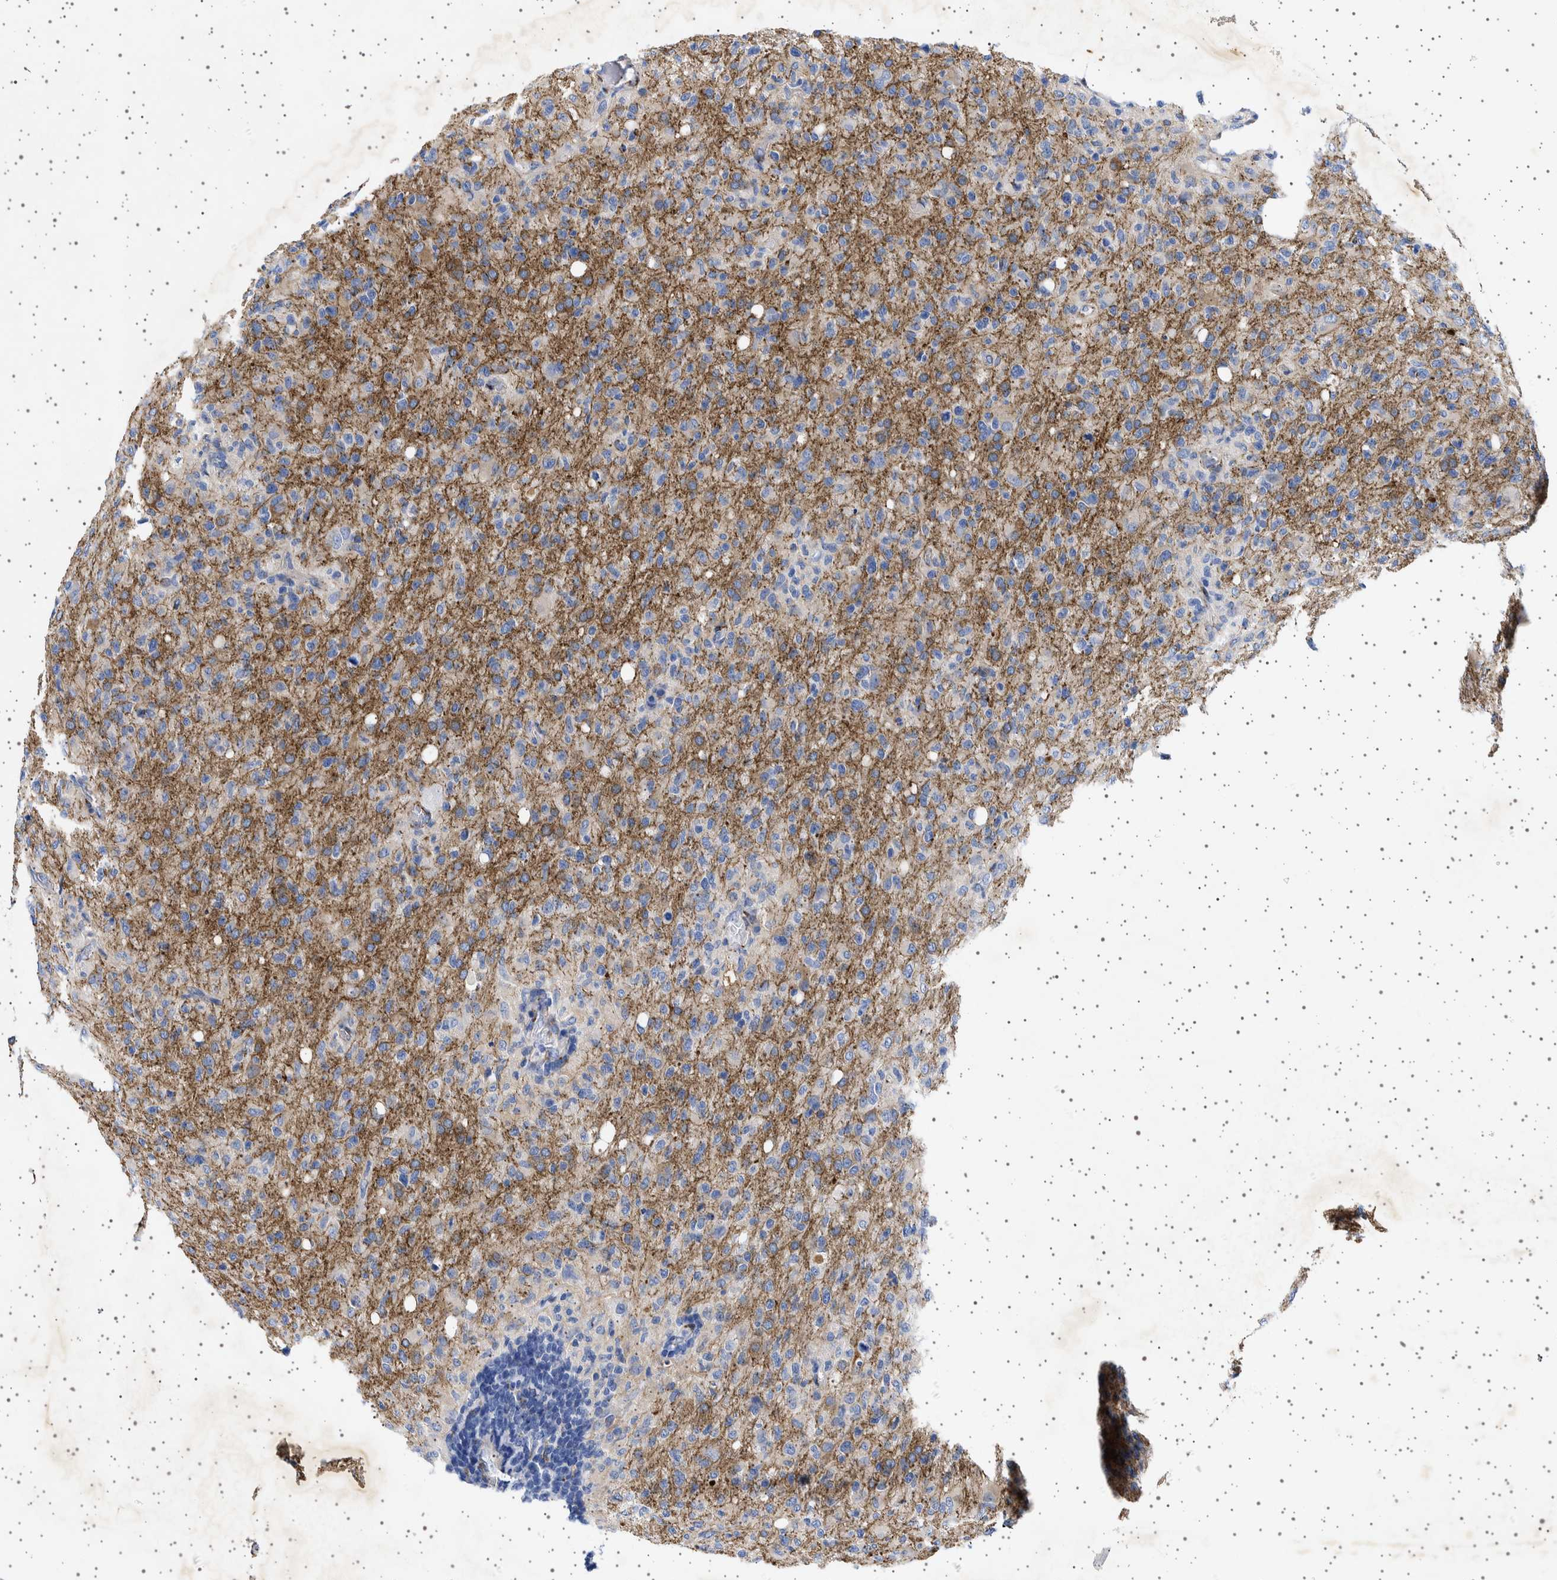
{"staining": {"intensity": "negative", "quantity": "none", "location": "none"}, "tissue": "glioma", "cell_type": "Tumor cells", "image_type": "cancer", "snomed": [{"axis": "morphology", "description": "Glioma, malignant, High grade"}, {"axis": "topography", "description": "Brain"}], "caption": "The histopathology image shows no staining of tumor cells in high-grade glioma (malignant). (Stains: DAB immunohistochemistry (IHC) with hematoxylin counter stain, Microscopy: brightfield microscopy at high magnification).", "gene": "SEPTIN4", "patient": {"sex": "female", "age": 57}}